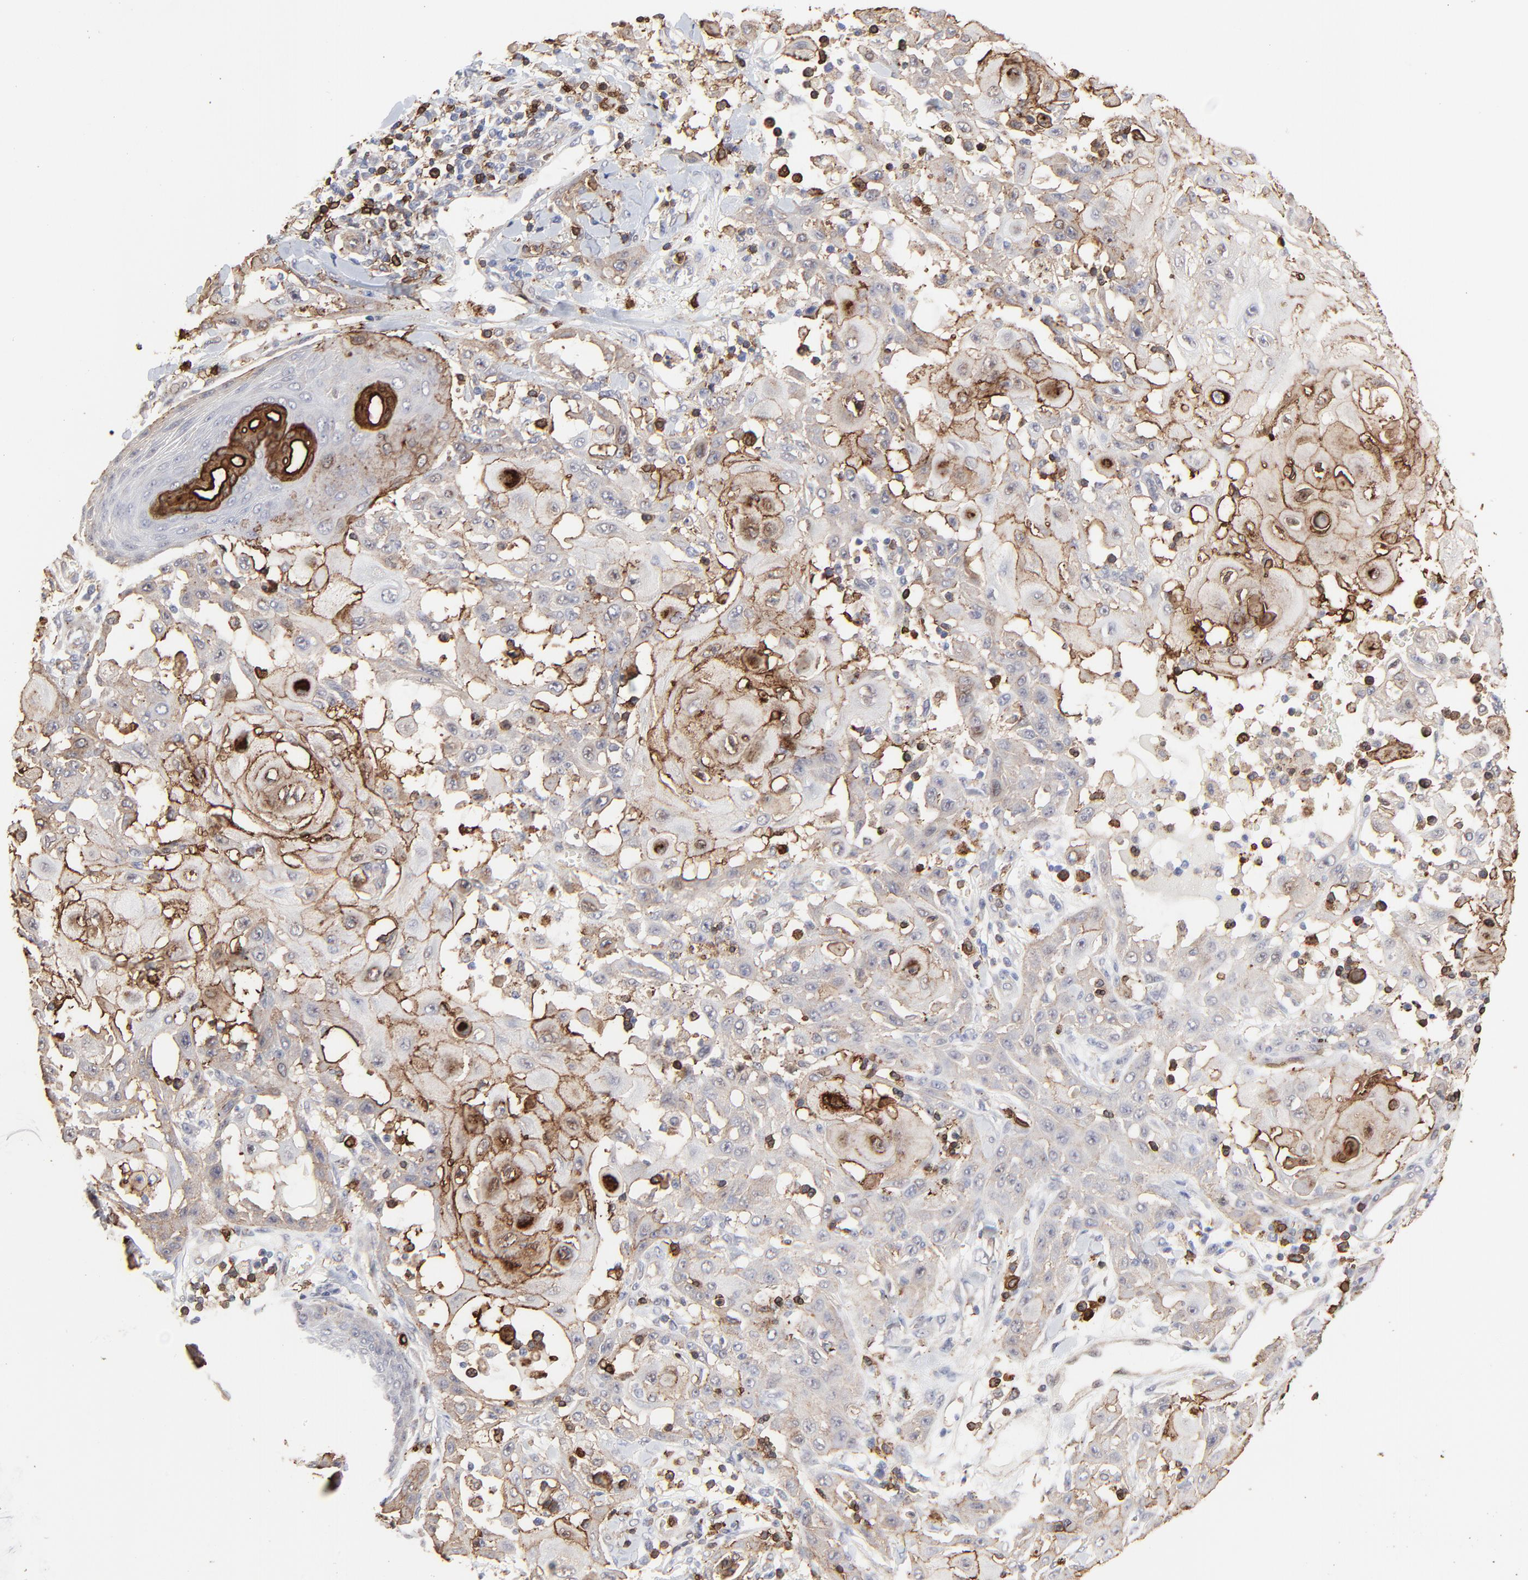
{"staining": {"intensity": "strong", "quantity": "<25%", "location": "cytoplasmic/membranous"}, "tissue": "skin cancer", "cell_type": "Tumor cells", "image_type": "cancer", "snomed": [{"axis": "morphology", "description": "Squamous cell carcinoma, NOS"}, {"axis": "topography", "description": "Skin"}], "caption": "The photomicrograph shows a brown stain indicating the presence of a protein in the cytoplasmic/membranous of tumor cells in skin squamous cell carcinoma.", "gene": "SLC6A14", "patient": {"sex": "male", "age": 24}}